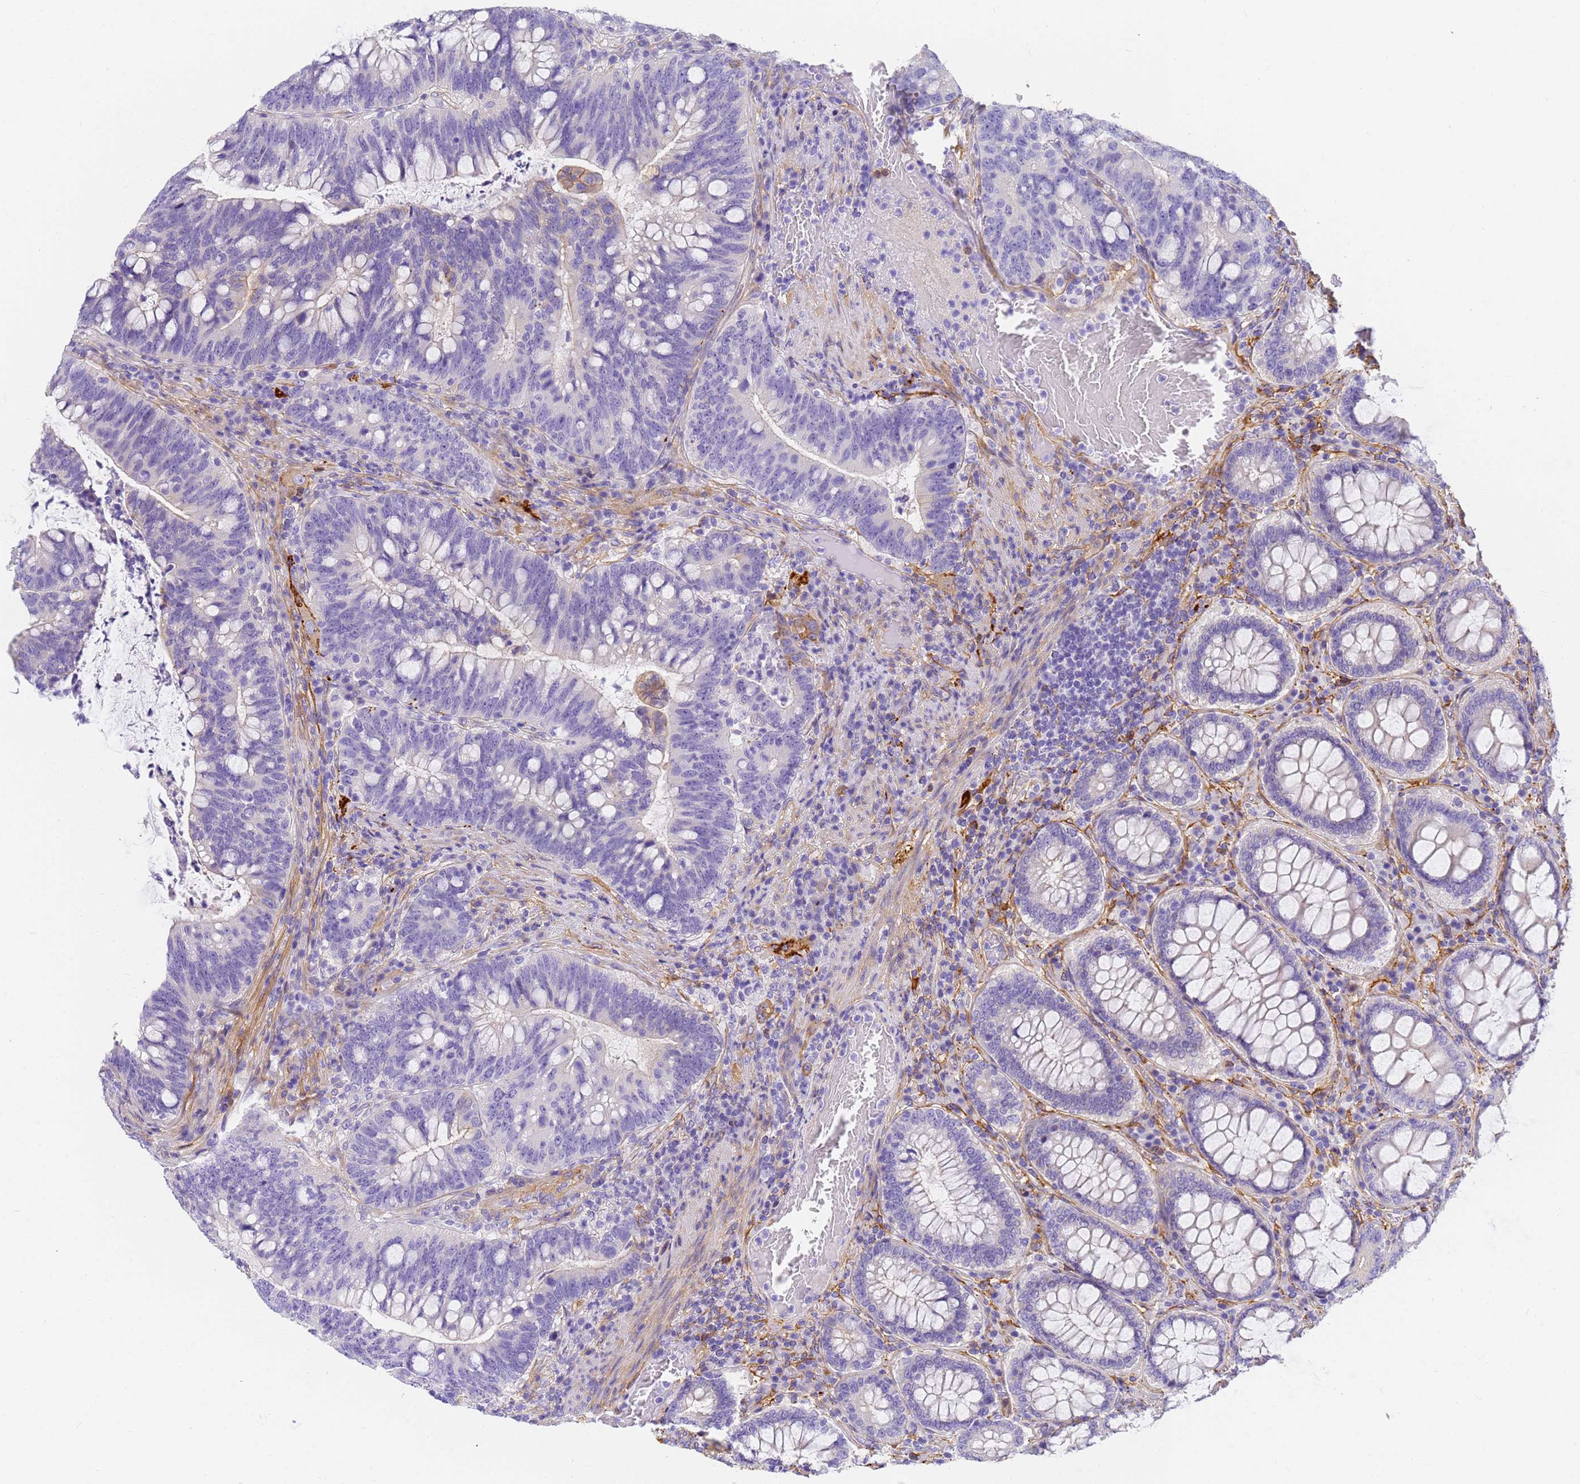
{"staining": {"intensity": "negative", "quantity": "none", "location": "none"}, "tissue": "colorectal cancer", "cell_type": "Tumor cells", "image_type": "cancer", "snomed": [{"axis": "morphology", "description": "Adenocarcinoma, NOS"}, {"axis": "topography", "description": "Colon"}], "caption": "This is a histopathology image of IHC staining of colorectal cancer, which shows no positivity in tumor cells.", "gene": "MVB12A", "patient": {"sex": "female", "age": 66}}